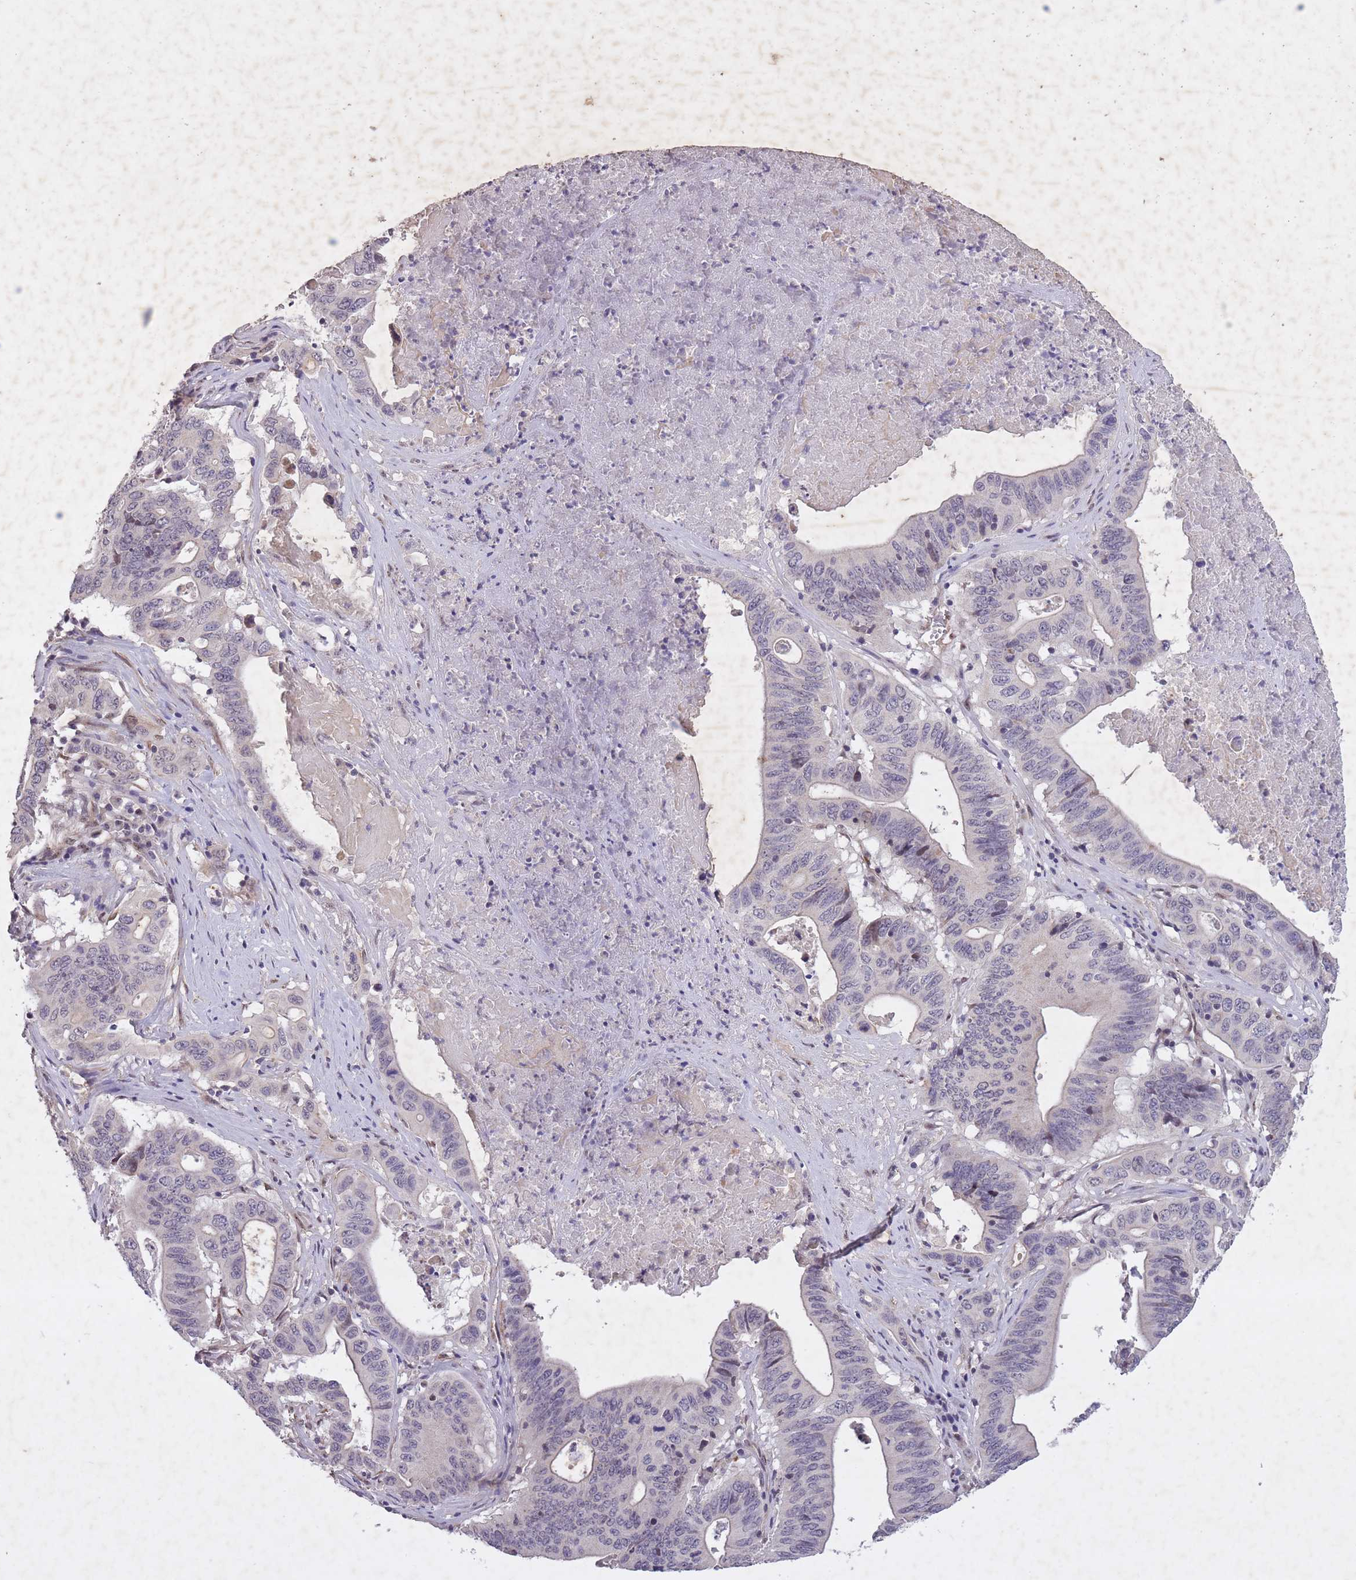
{"staining": {"intensity": "negative", "quantity": "none", "location": "none"}, "tissue": "lung cancer", "cell_type": "Tumor cells", "image_type": "cancer", "snomed": [{"axis": "morphology", "description": "Adenocarcinoma, NOS"}, {"axis": "topography", "description": "Lung"}], "caption": "Lung adenocarcinoma stained for a protein using immunohistochemistry (IHC) demonstrates no staining tumor cells.", "gene": "CBX6", "patient": {"sex": "female", "age": 60}}